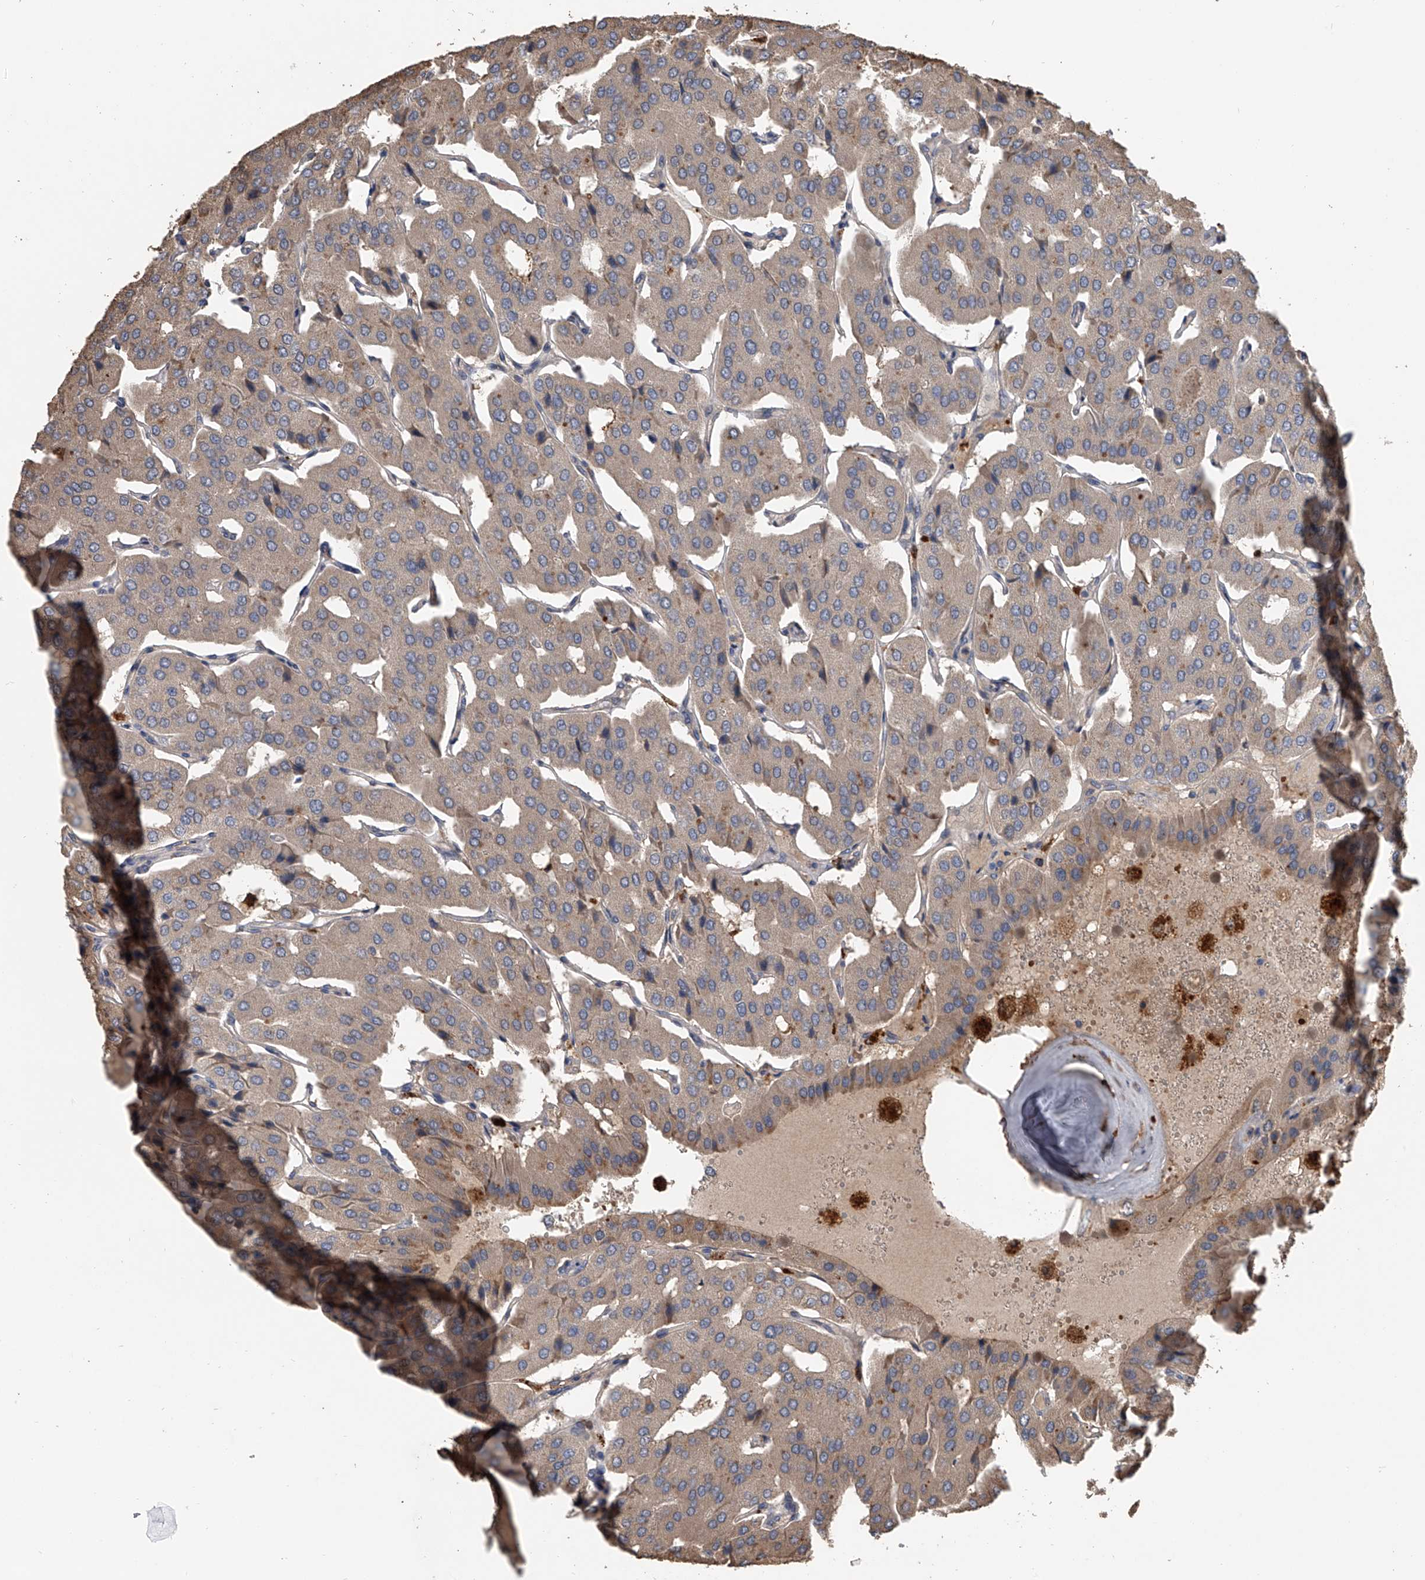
{"staining": {"intensity": "weak", "quantity": "25%-75%", "location": "cytoplasmic/membranous"}, "tissue": "parathyroid gland", "cell_type": "Glandular cells", "image_type": "normal", "snomed": [{"axis": "morphology", "description": "Normal tissue, NOS"}, {"axis": "morphology", "description": "Adenoma, NOS"}, {"axis": "topography", "description": "Parathyroid gland"}], "caption": "A high-resolution histopathology image shows IHC staining of normal parathyroid gland, which demonstrates weak cytoplasmic/membranous expression in approximately 25%-75% of glandular cells.", "gene": "DOCK9", "patient": {"sex": "female", "age": 86}}